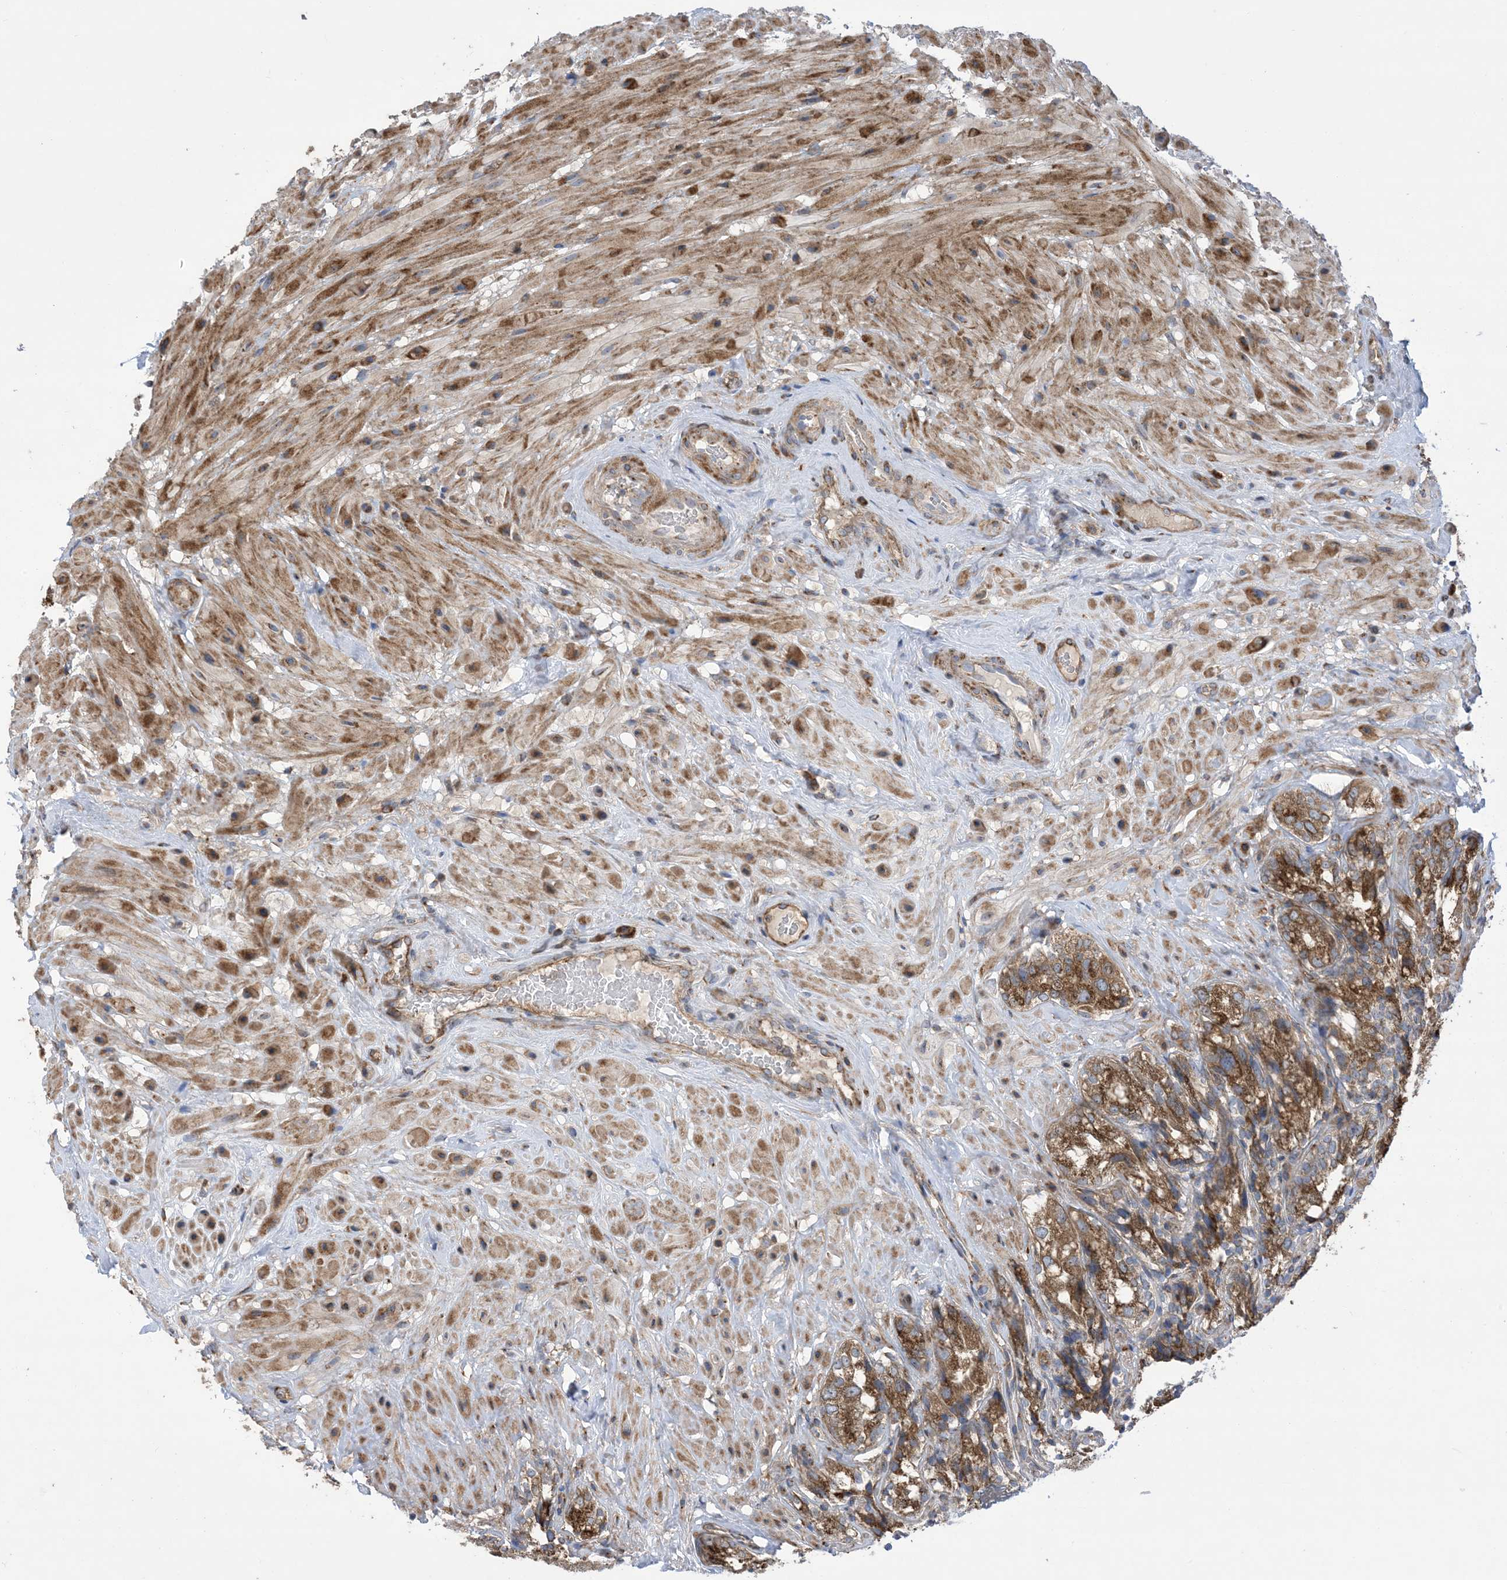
{"staining": {"intensity": "moderate", "quantity": ">75%", "location": "cytoplasmic/membranous"}, "tissue": "seminal vesicle", "cell_type": "Glandular cells", "image_type": "normal", "snomed": [{"axis": "morphology", "description": "Normal tissue, NOS"}, {"axis": "topography", "description": "Seminal veicle"}, {"axis": "topography", "description": "Peripheral nerve tissue"}], "caption": "Seminal vesicle stained with DAB immunohistochemistry (IHC) displays medium levels of moderate cytoplasmic/membranous staining in about >75% of glandular cells.", "gene": "CLEC16A", "patient": {"sex": "male", "age": 63}}